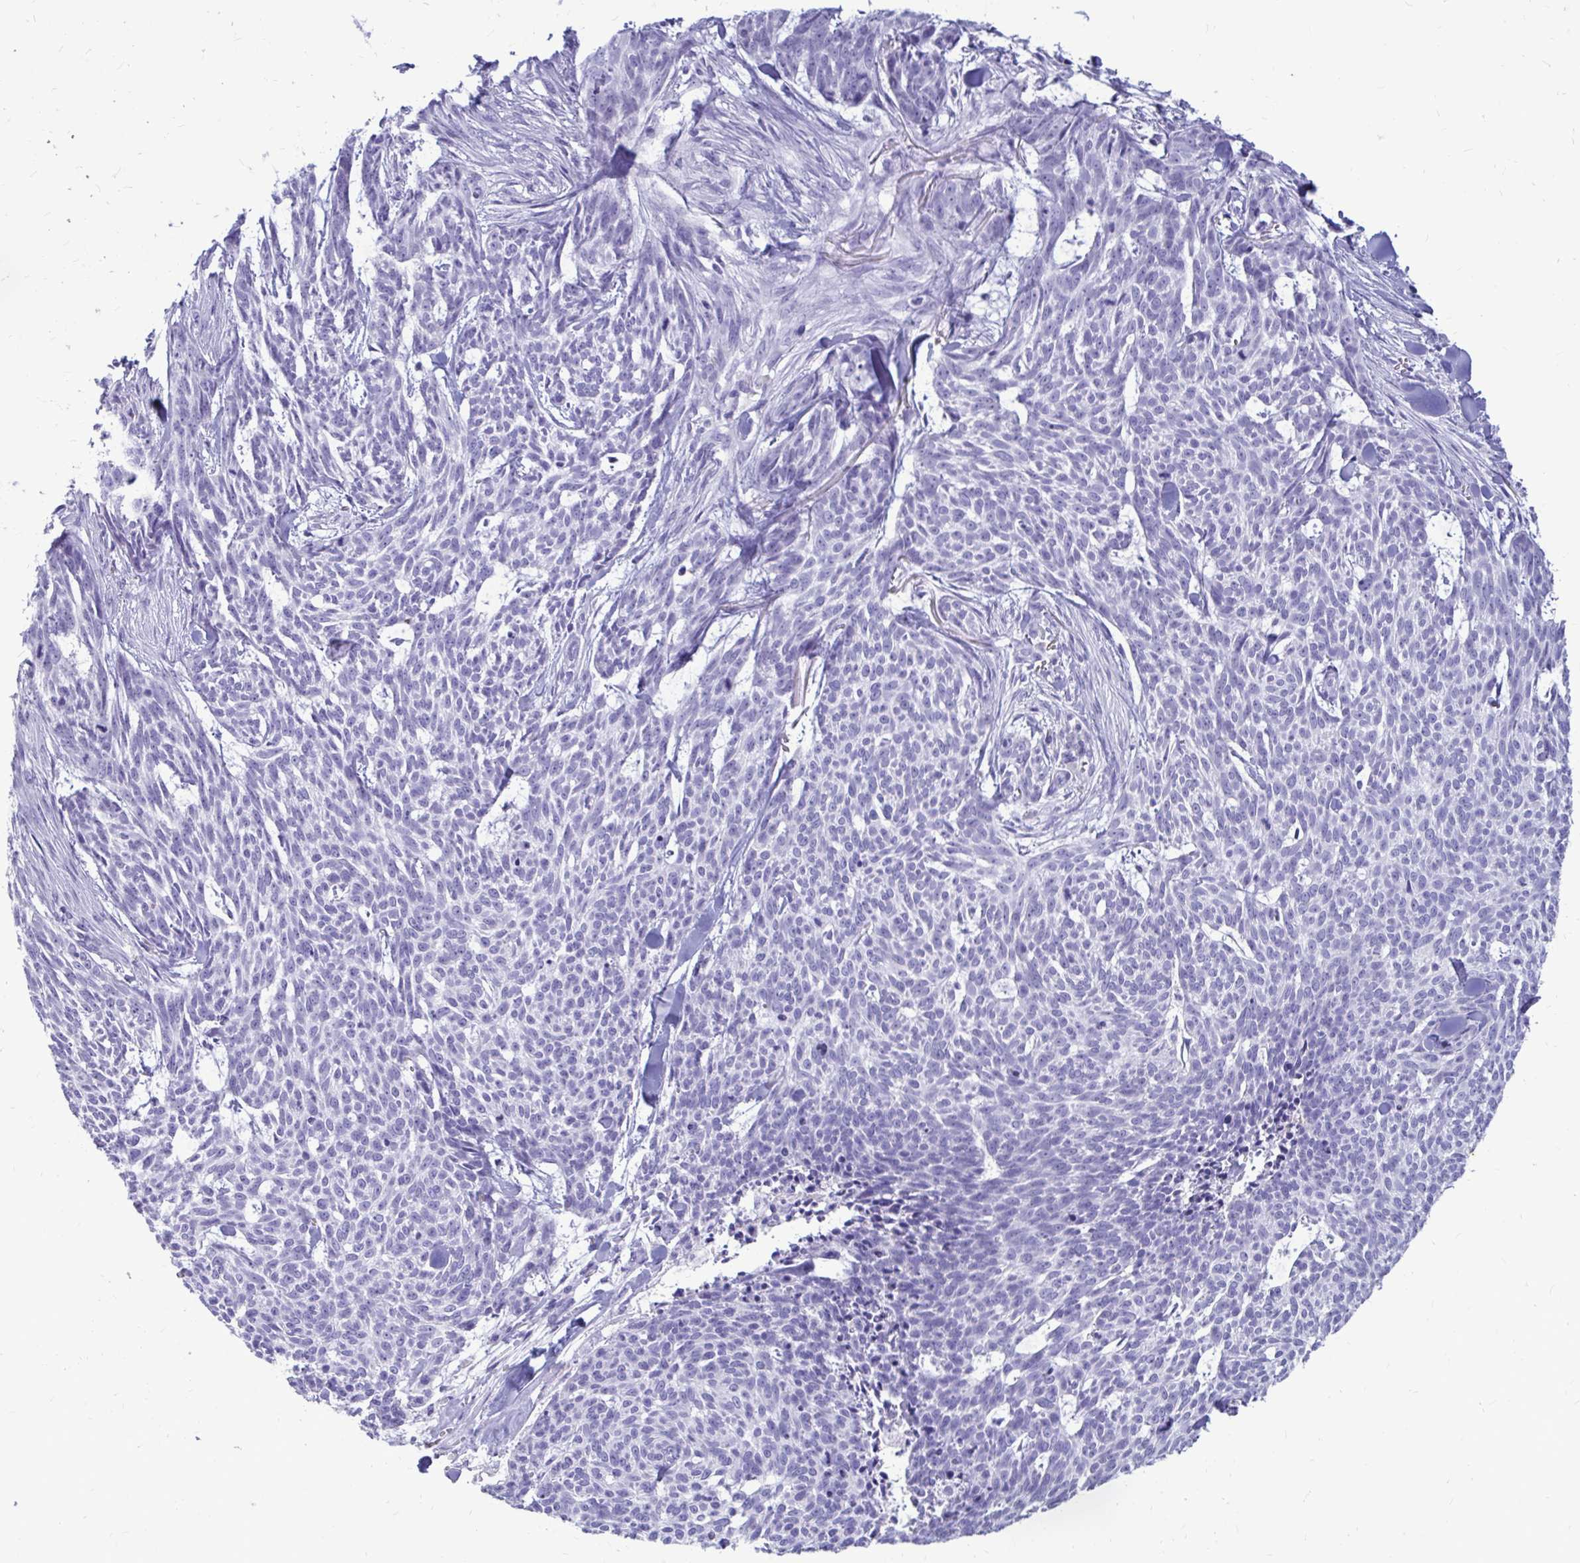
{"staining": {"intensity": "negative", "quantity": "none", "location": "none"}, "tissue": "skin cancer", "cell_type": "Tumor cells", "image_type": "cancer", "snomed": [{"axis": "morphology", "description": "Basal cell carcinoma"}, {"axis": "topography", "description": "Skin"}], "caption": "High magnification brightfield microscopy of skin basal cell carcinoma stained with DAB (3,3'-diaminobenzidine) (brown) and counterstained with hematoxylin (blue): tumor cells show no significant staining.", "gene": "NANOGNB", "patient": {"sex": "female", "age": 93}}